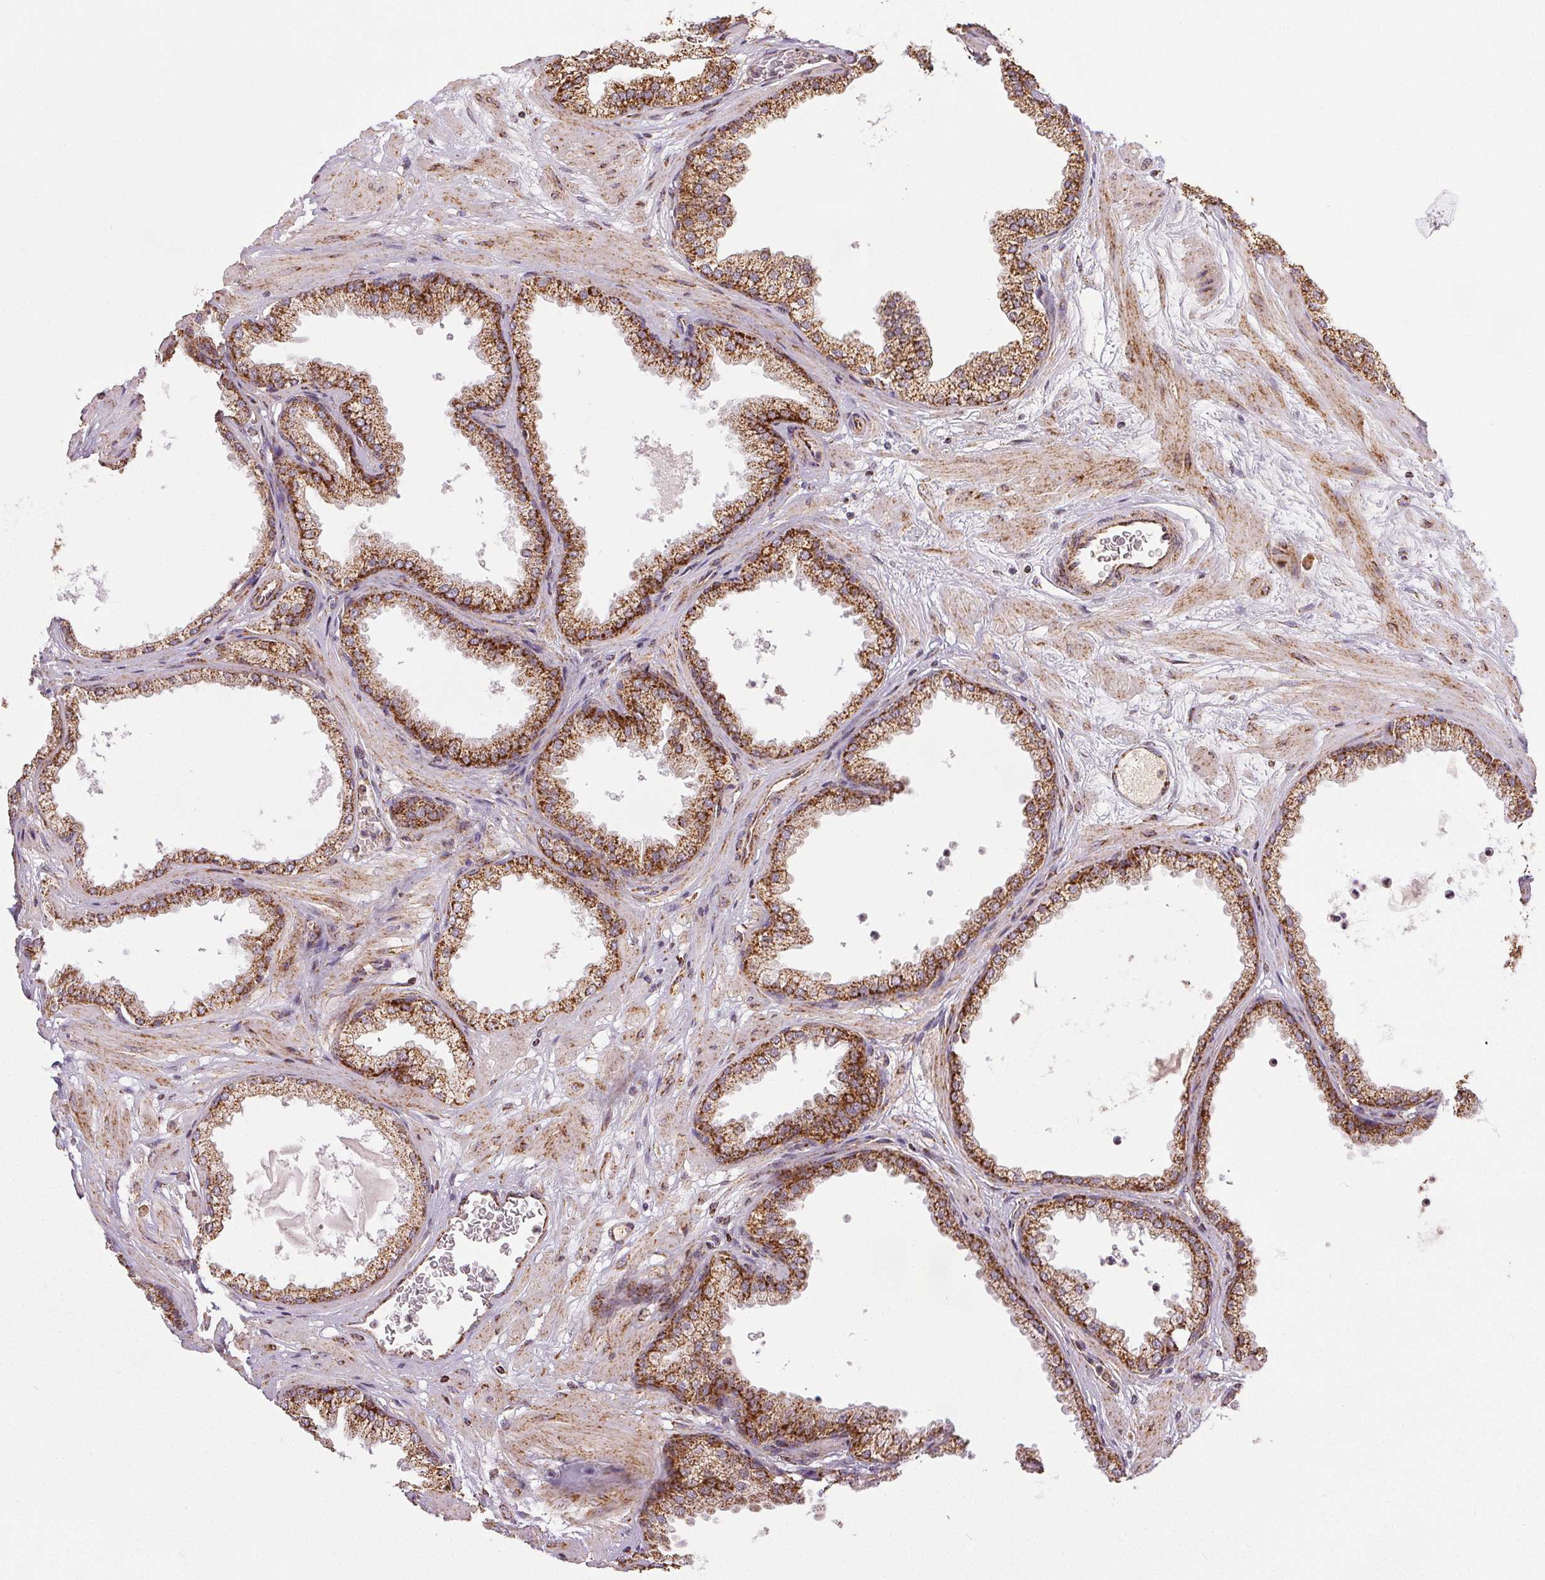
{"staining": {"intensity": "moderate", "quantity": ">75%", "location": "cytoplasmic/membranous"}, "tissue": "prostate", "cell_type": "Glandular cells", "image_type": "normal", "snomed": [{"axis": "morphology", "description": "Normal tissue, NOS"}, {"axis": "topography", "description": "Prostate"}], "caption": "Immunohistochemical staining of benign prostate demonstrates moderate cytoplasmic/membranous protein staining in about >75% of glandular cells. (IHC, brightfield microscopy, high magnification).", "gene": "SDHB", "patient": {"sex": "male", "age": 37}}